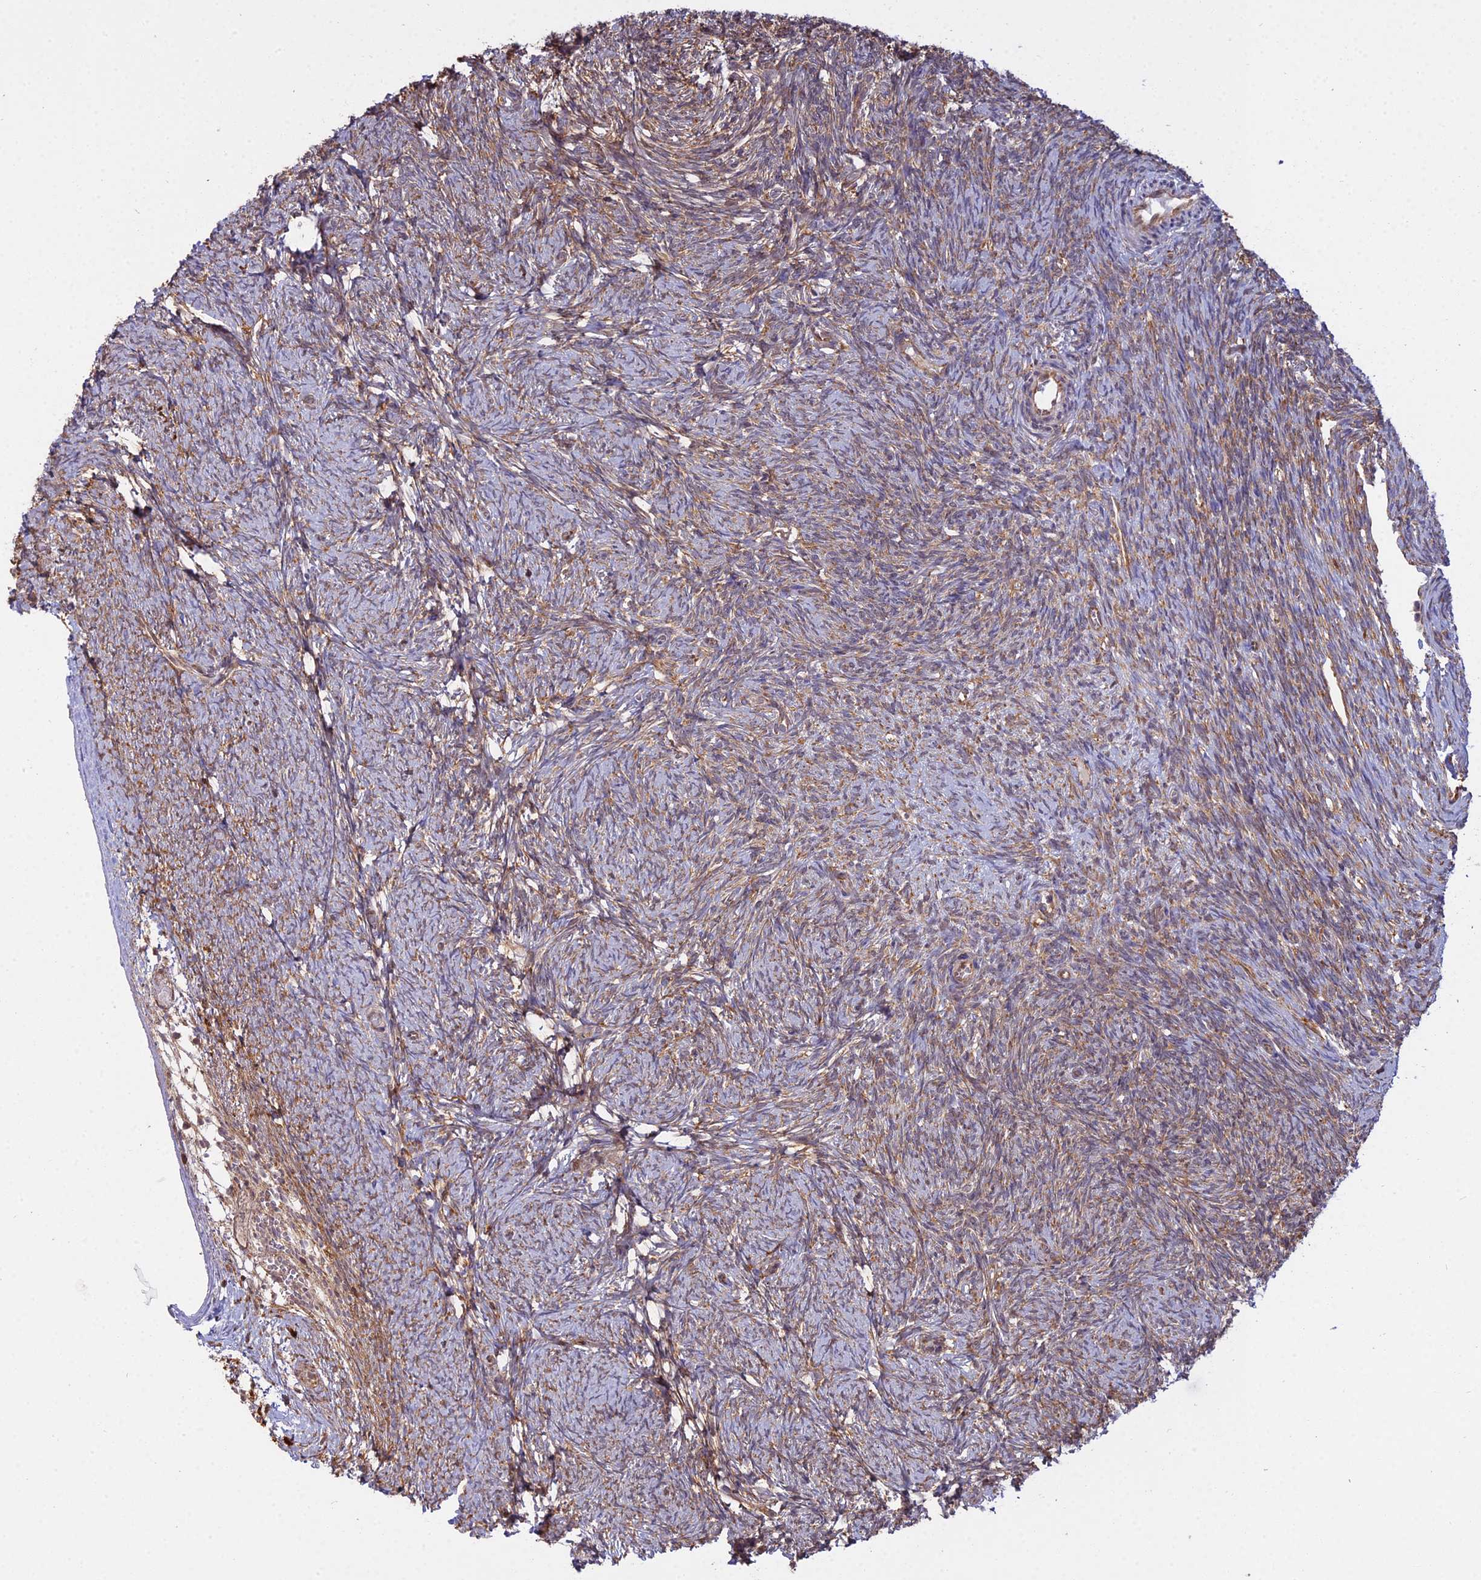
{"staining": {"intensity": "moderate", "quantity": ">75%", "location": "cytoplasmic/membranous"}, "tissue": "ovary", "cell_type": "Ovarian stroma cells", "image_type": "normal", "snomed": [{"axis": "morphology", "description": "Normal tissue, NOS"}, {"axis": "topography", "description": "Ovary"}], "caption": "Protein expression by IHC demonstrates moderate cytoplasmic/membranous staining in about >75% of ovarian stroma cells in normal ovary.", "gene": "RPL26", "patient": {"sex": "female", "age": 44}}